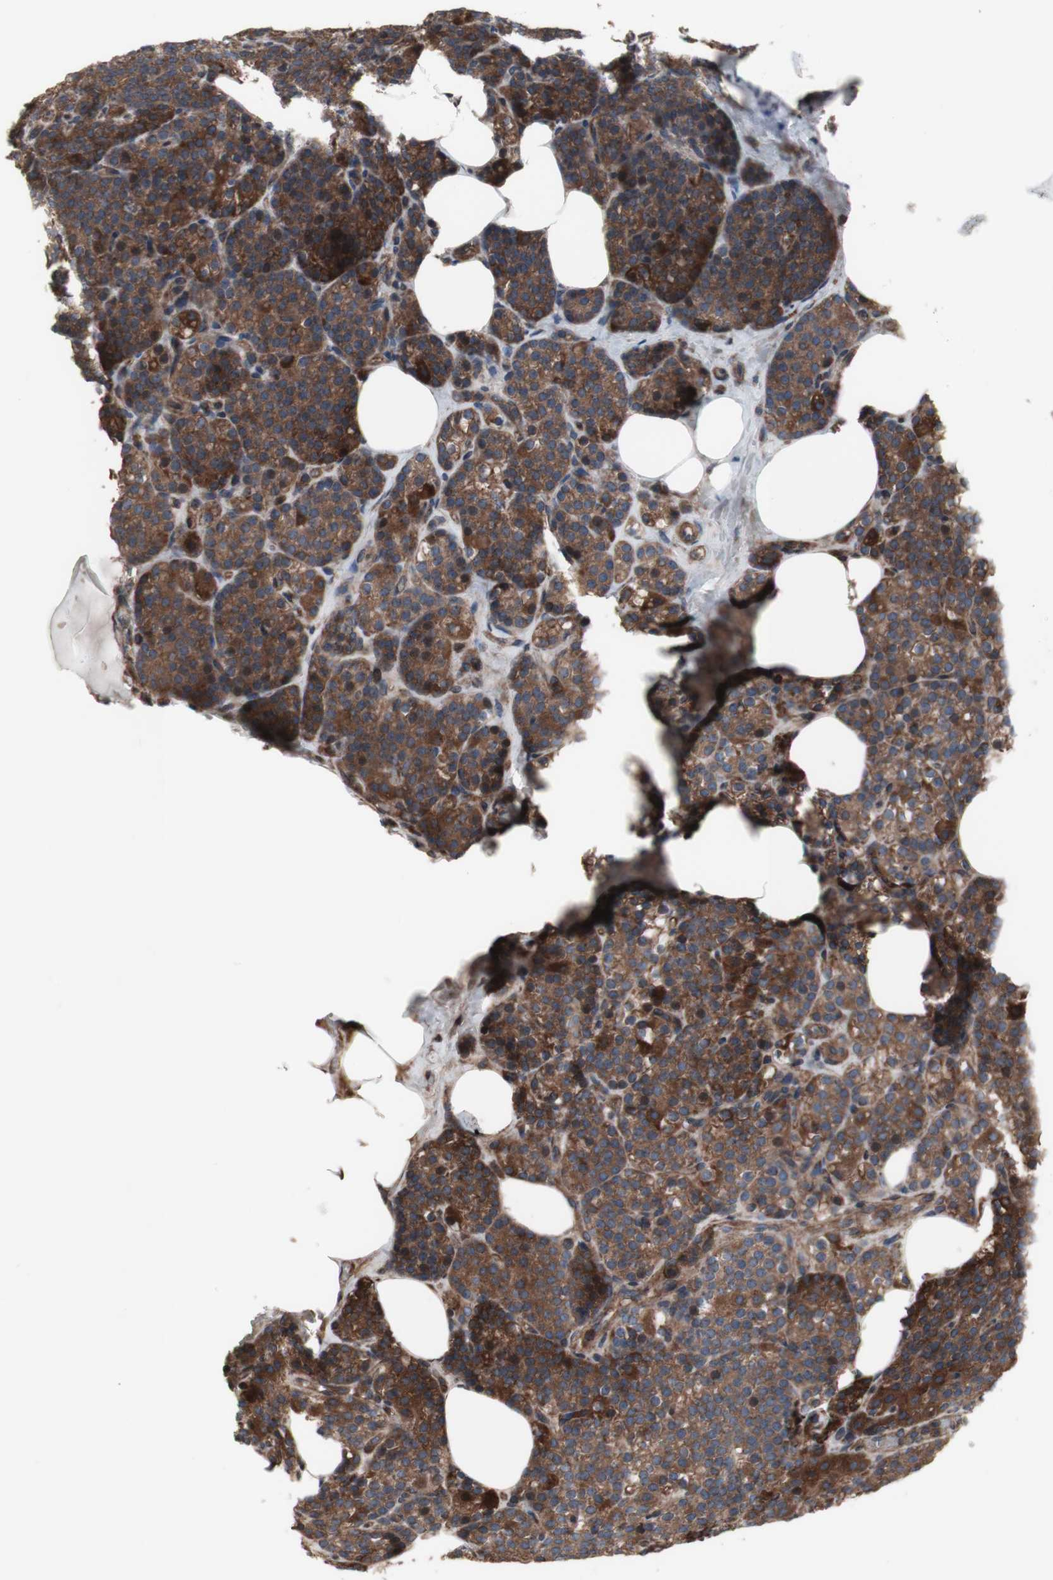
{"staining": {"intensity": "moderate", "quantity": ">75%", "location": "cytoplasmic/membranous"}, "tissue": "parathyroid gland", "cell_type": "Glandular cells", "image_type": "normal", "snomed": [{"axis": "morphology", "description": "Normal tissue, NOS"}, {"axis": "topography", "description": "Parathyroid gland"}], "caption": "Immunohistochemical staining of benign parathyroid gland shows moderate cytoplasmic/membranous protein positivity in about >75% of glandular cells. The staining is performed using DAB (3,3'-diaminobenzidine) brown chromogen to label protein expression. The nuclei are counter-stained blue using hematoxylin.", "gene": "COPB1", "patient": {"sex": "female", "age": 57}}